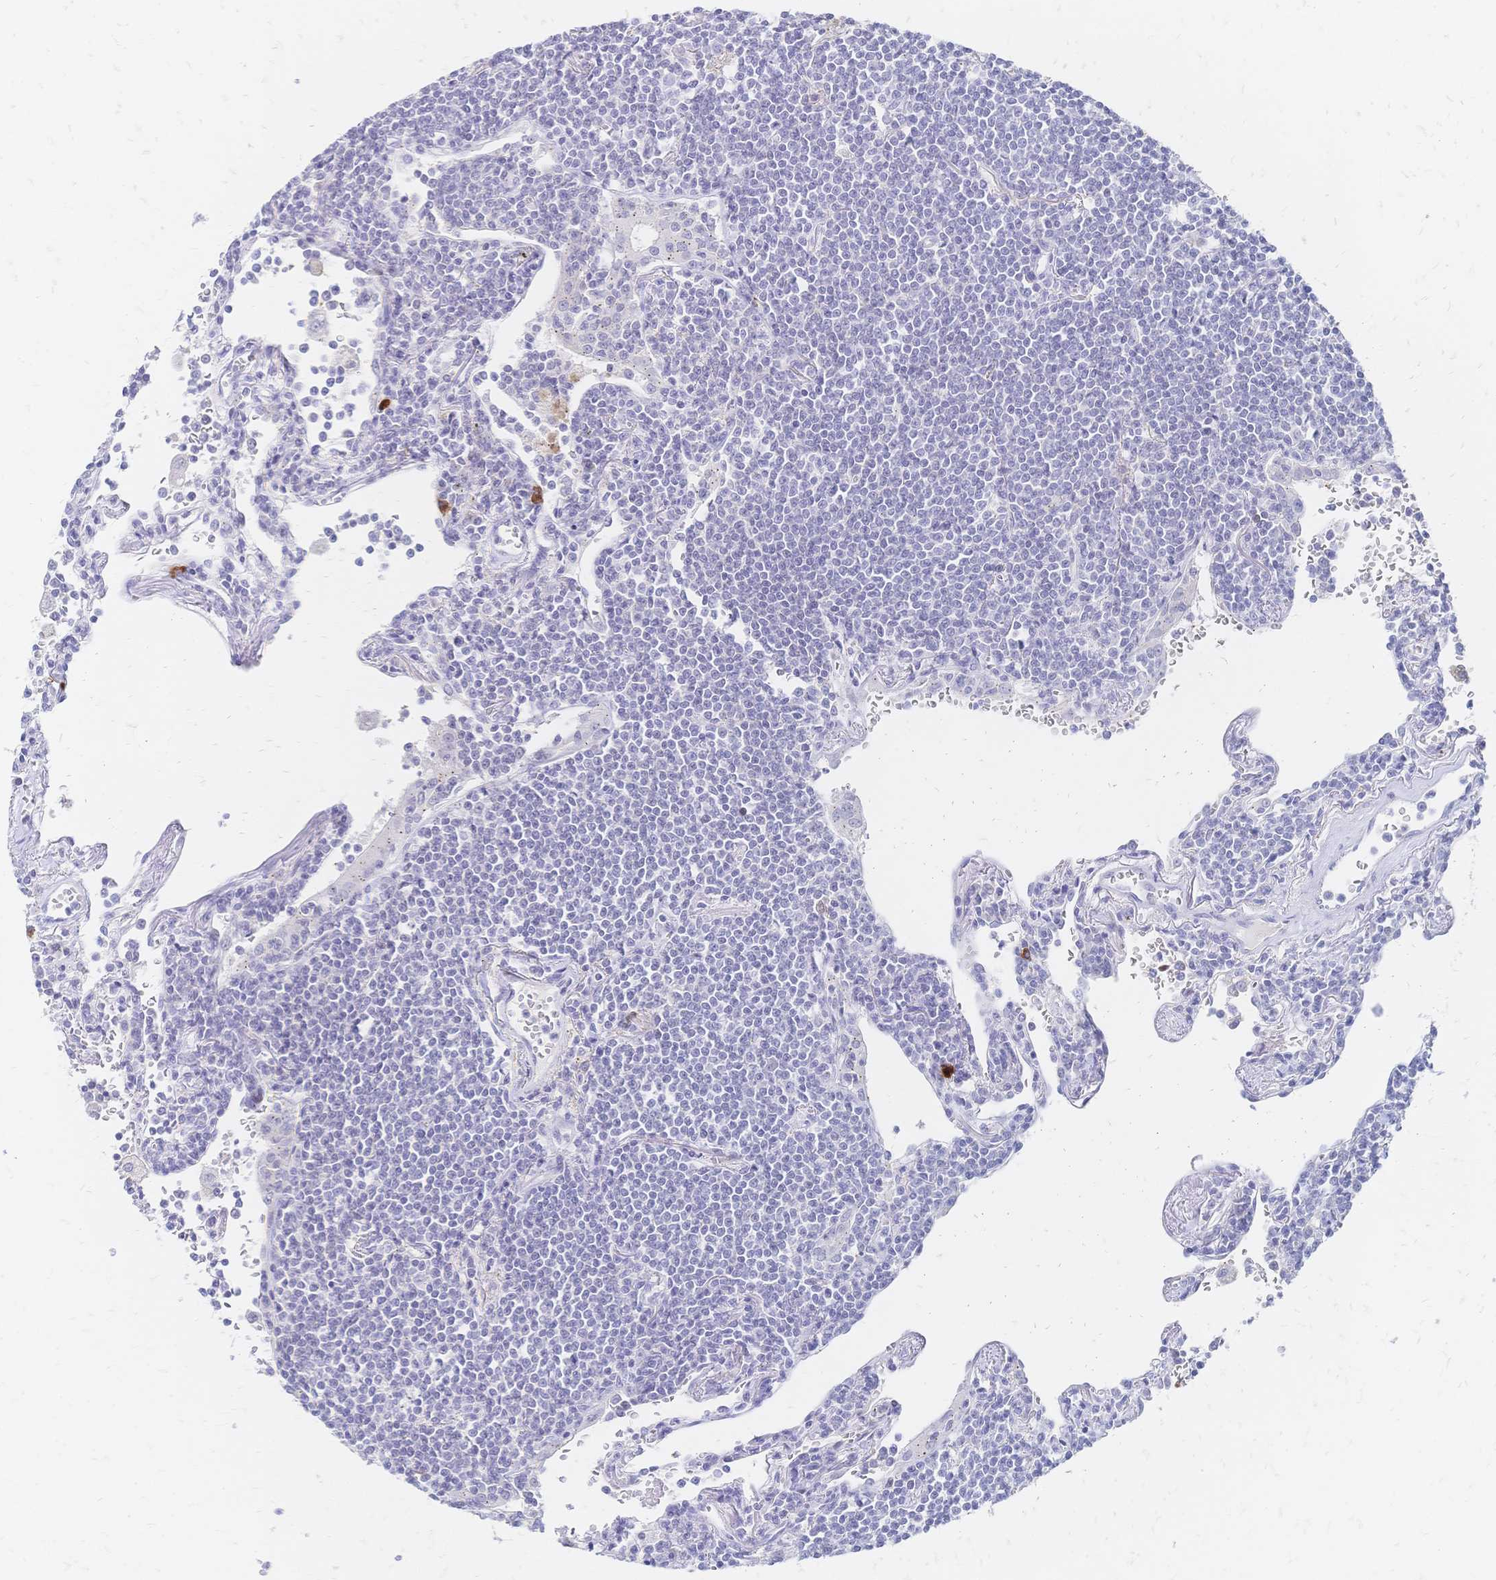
{"staining": {"intensity": "negative", "quantity": "none", "location": "none"}, "tissue": "lymphoma", "cell_type": "Tumor cells", "image_type": "cancer", "snomed": [{"axis": "morphology", "description": "Malignant lymphoma, non-Hodgkin's type, Low grade"}, {"axis": "topography", "description": "Lung"}], "caption": "High power microscopy micrograph of an IHC histopathology image of low-grade malignant lymphoma, non-Hodgkin's type, revealing no significant staining in tumor cells.", "gene": "PSORS1C2", "patient": {"sex": "female", "age": 71}}